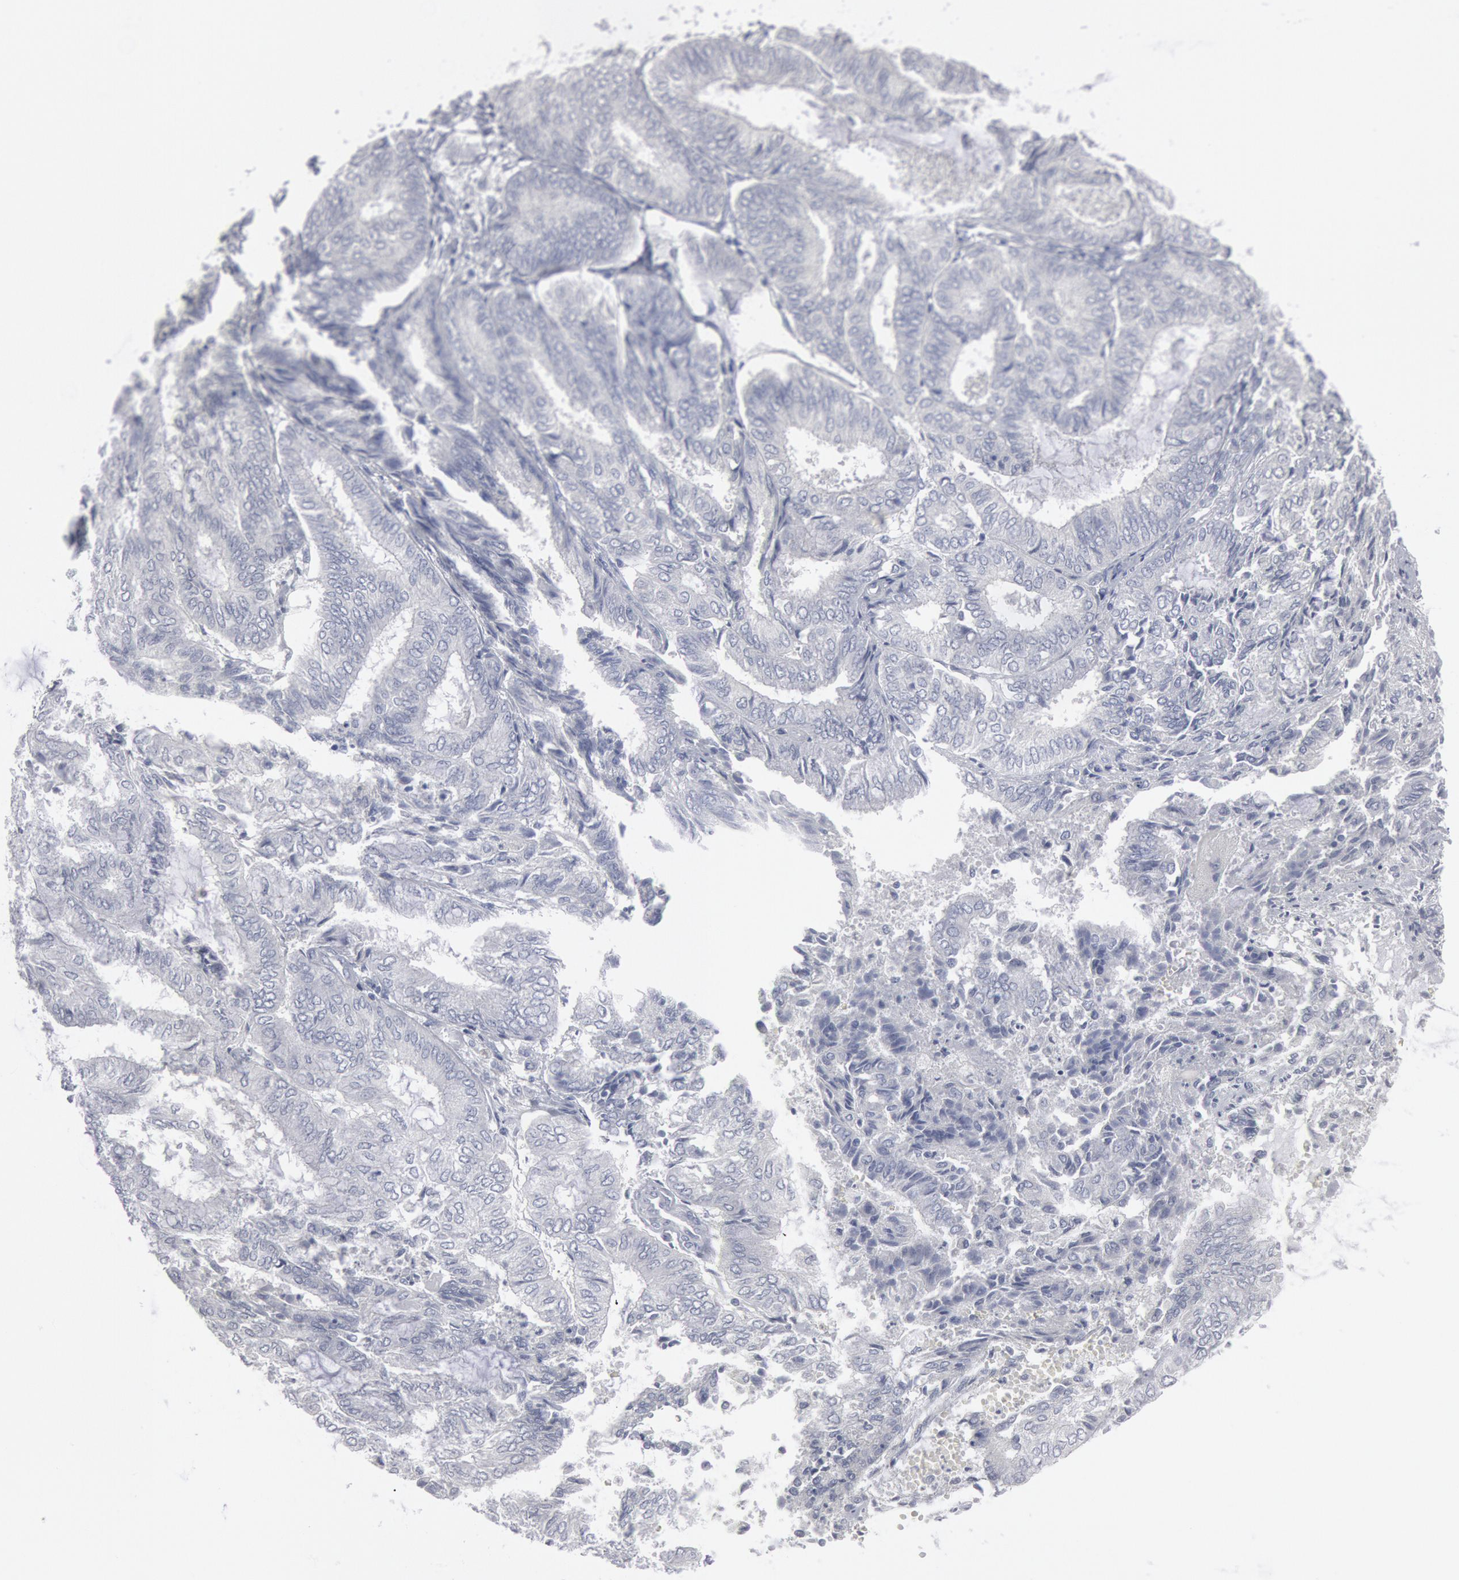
{"staining": {"intensity": "negative", "quantity": "none", "location": "none"}, "tissue": "endometrial cancer", "cell_type": "Tumor cells", "image_type": "cancer", "snomed": [{"axis": "morphology", "description": "Adenocarcinoma, NOS"}, {"axis": "topography", "description": "Endometrium"}], "caption": "A histopathology image of human endometrial adenocarcinoma is negative for staining in tumor cells.", "gene": "DMC1", "patient": {"sex": "female", "age": 59}}